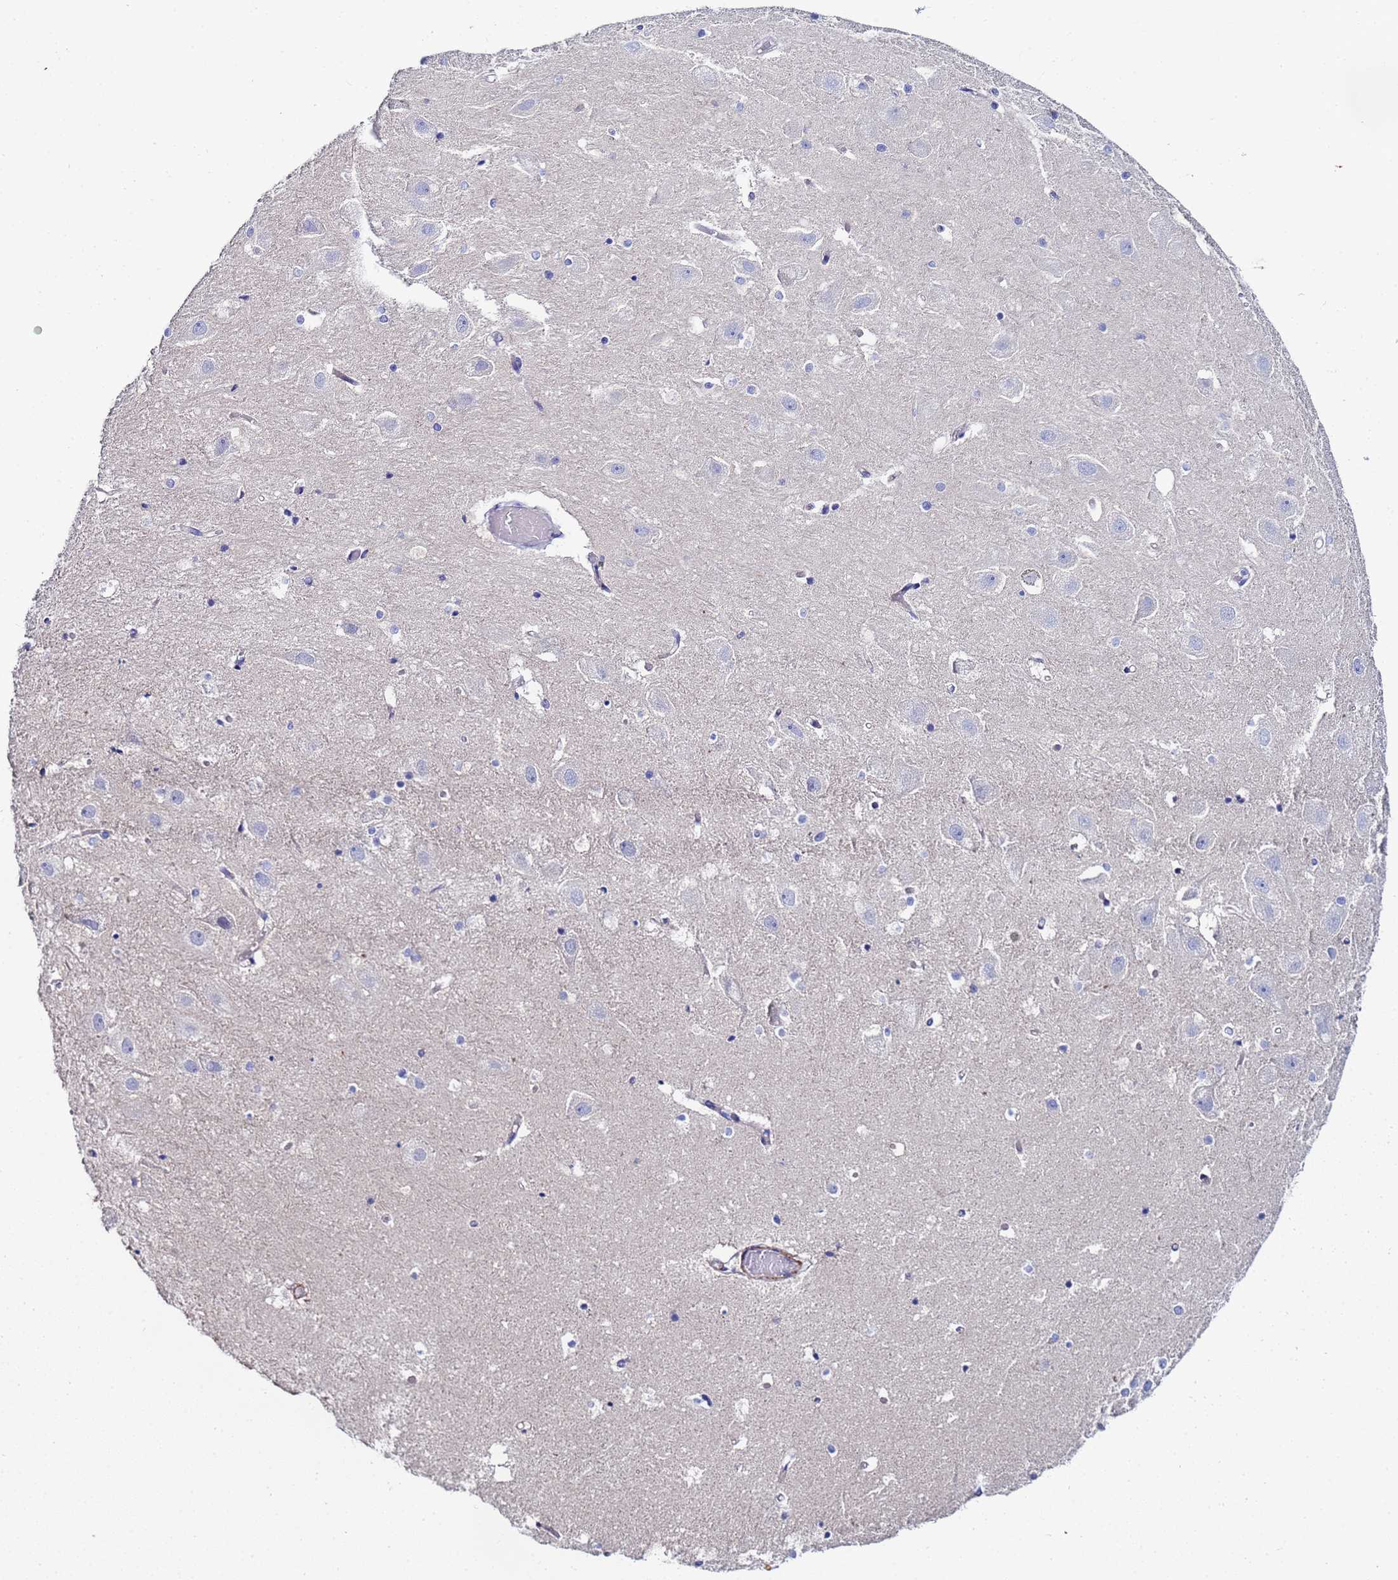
{"staining": {"intensity": "negative", "quantity": "none", "location": "none"}, "tissue": "hippocampus", "cell_type": "Glial cells", "image_type": "normal", "snomed": [{"axis": "morphology", "description": "Normal tissue, NOS"}, {"axis": "topography", "description": "Hippocampus"}], "caption": "This is a image of immunohistochemistry (IHC) staining of normal hippocampus, which shows no staining in glial cells.", "gene": "RAB39A", "patient": {"sex": "female", "age": 52}}